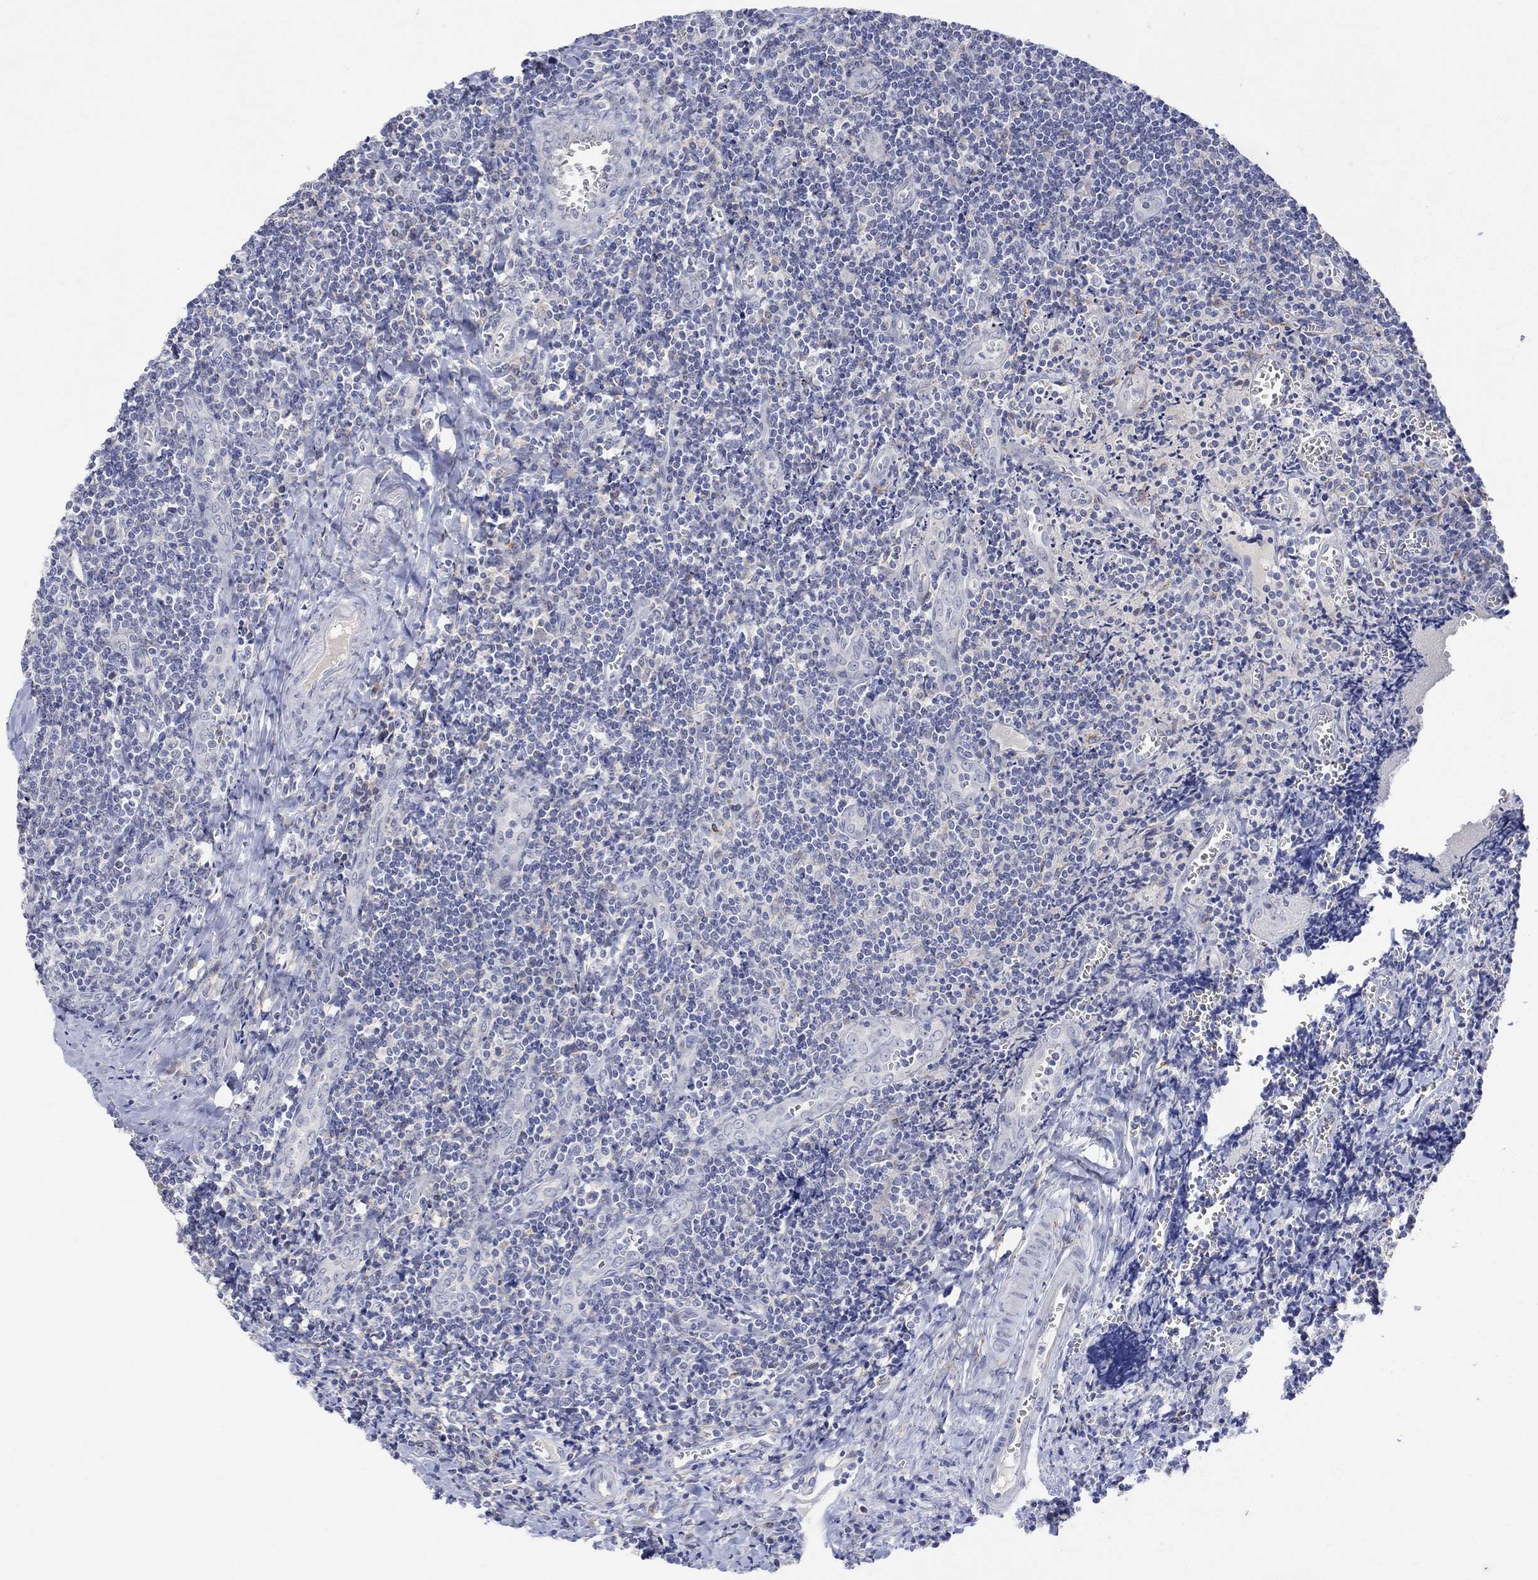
{"staining": {"intensity": "negative", "quantity": "none", "location": "none"}, "tissue": "tonsil", "cell_type": "Germinal center cells", "image_type": "normal", "snomed": [{"axis": "morphology", "description": "Normal tissue, NOS"}, {"axis": "morphology", "description": "Inflammation, NOS"}, {"axis": "topography", "description": "Tonsil"}], "caption": "Benign tonsil was stained to show a protein in brown. There is no significant expression in germinal center cells. Brightfield microscopy of IHC stained with DAB (brown) and hematoxylin (blue), captured at high magnification.", "gene": "FNDC5", "patient": {"sex": "female", "age": 31}}